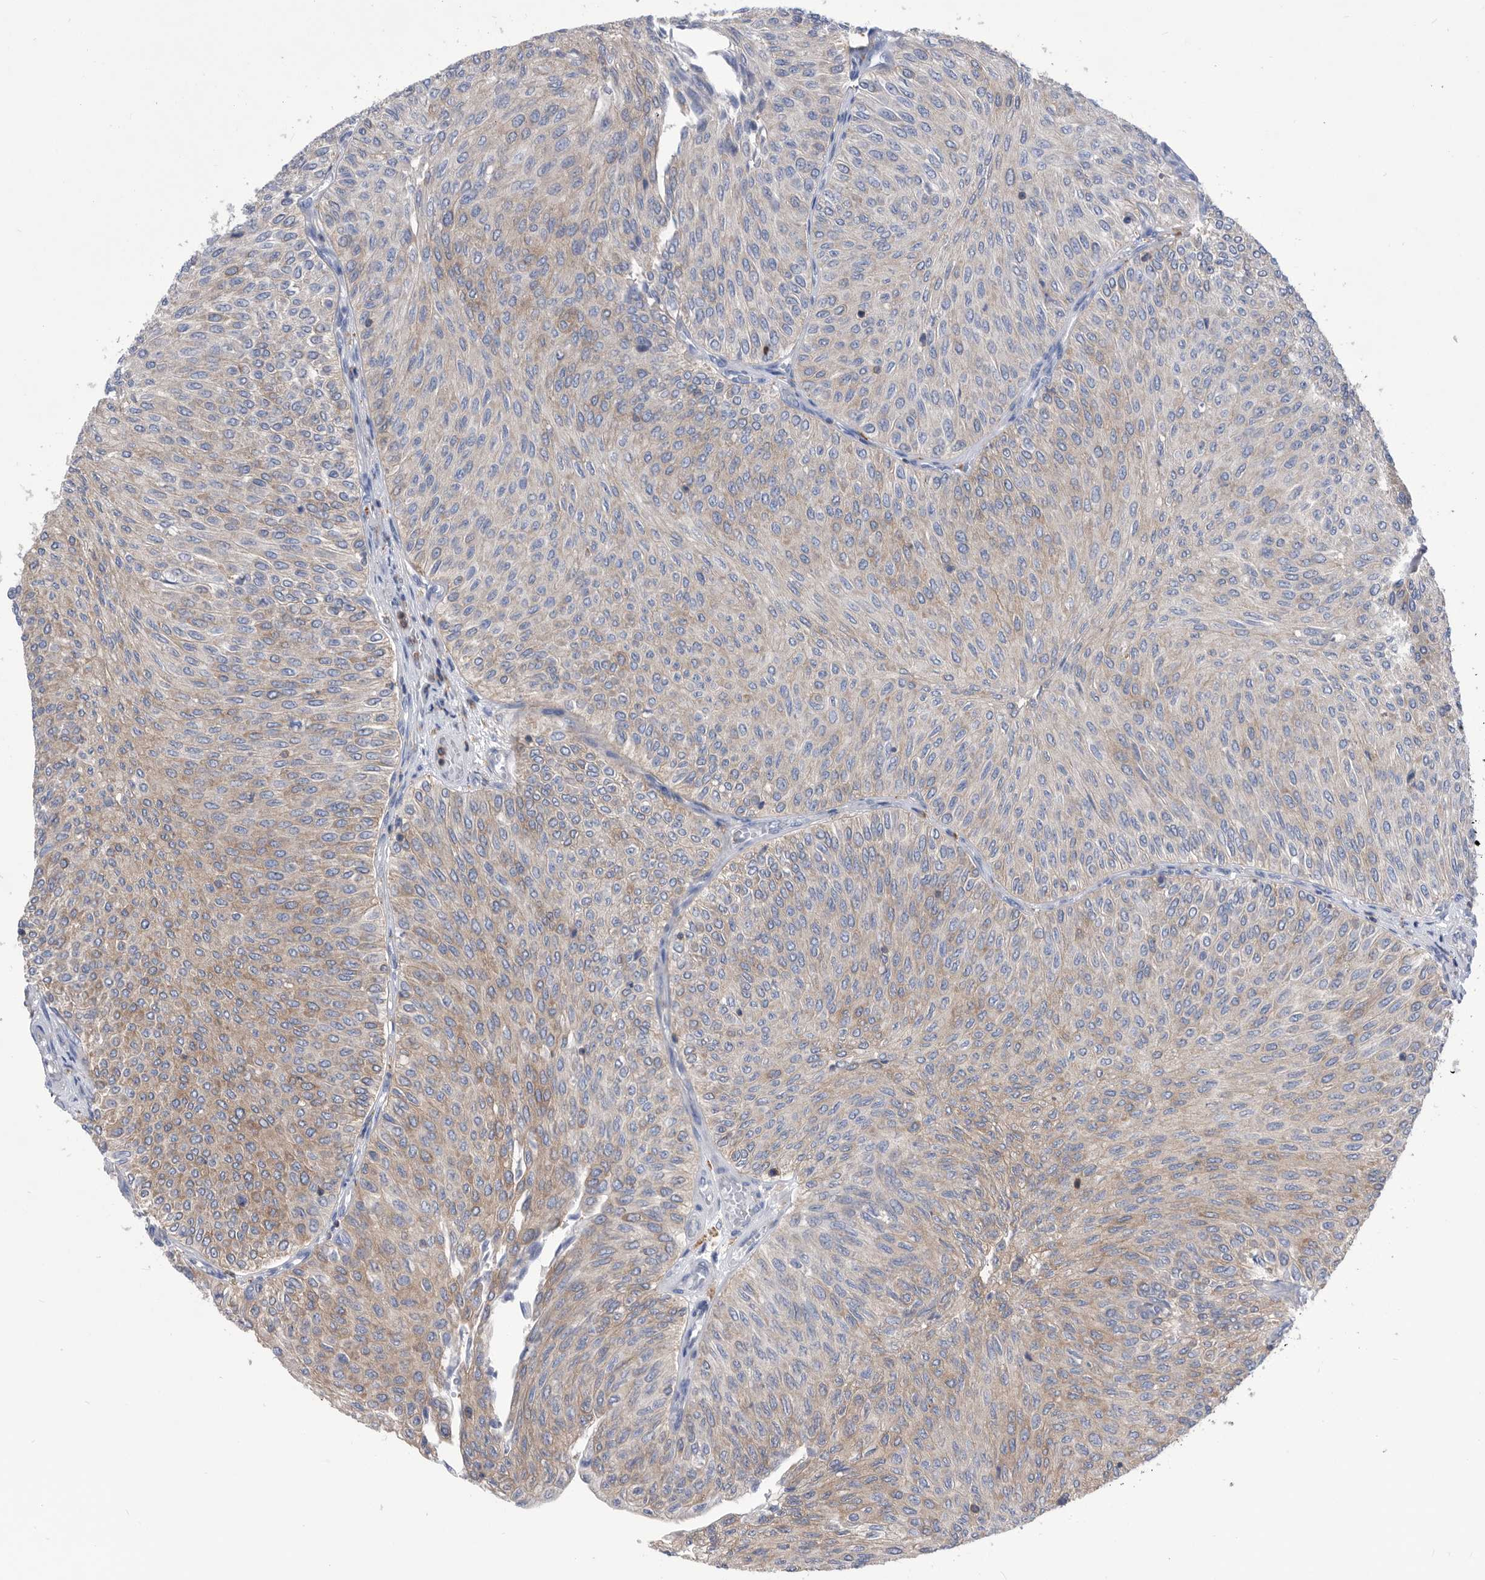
{"staining": {"intensity": "moderate", "quantity": ">75%", "location": "cytoplasmic/membranous"}, "tissue": "urothelial cancer", "cell_type": "Tumor cells", "image_type": "cancer", "snomed": [{"axis": "morphology", "description": "Urothelial carcinoma, Low grade"}, {"axis": "topography", "description": "Urinary bladder"}], "caption": "The image exhibits a brown stain indicating the presence of a protein in the cytoplasmic/membranous of tumor cells in low-grade urothelial carcinoma.", "gene": "SMG7", "patient": {"sex": "male", "age": 78}}